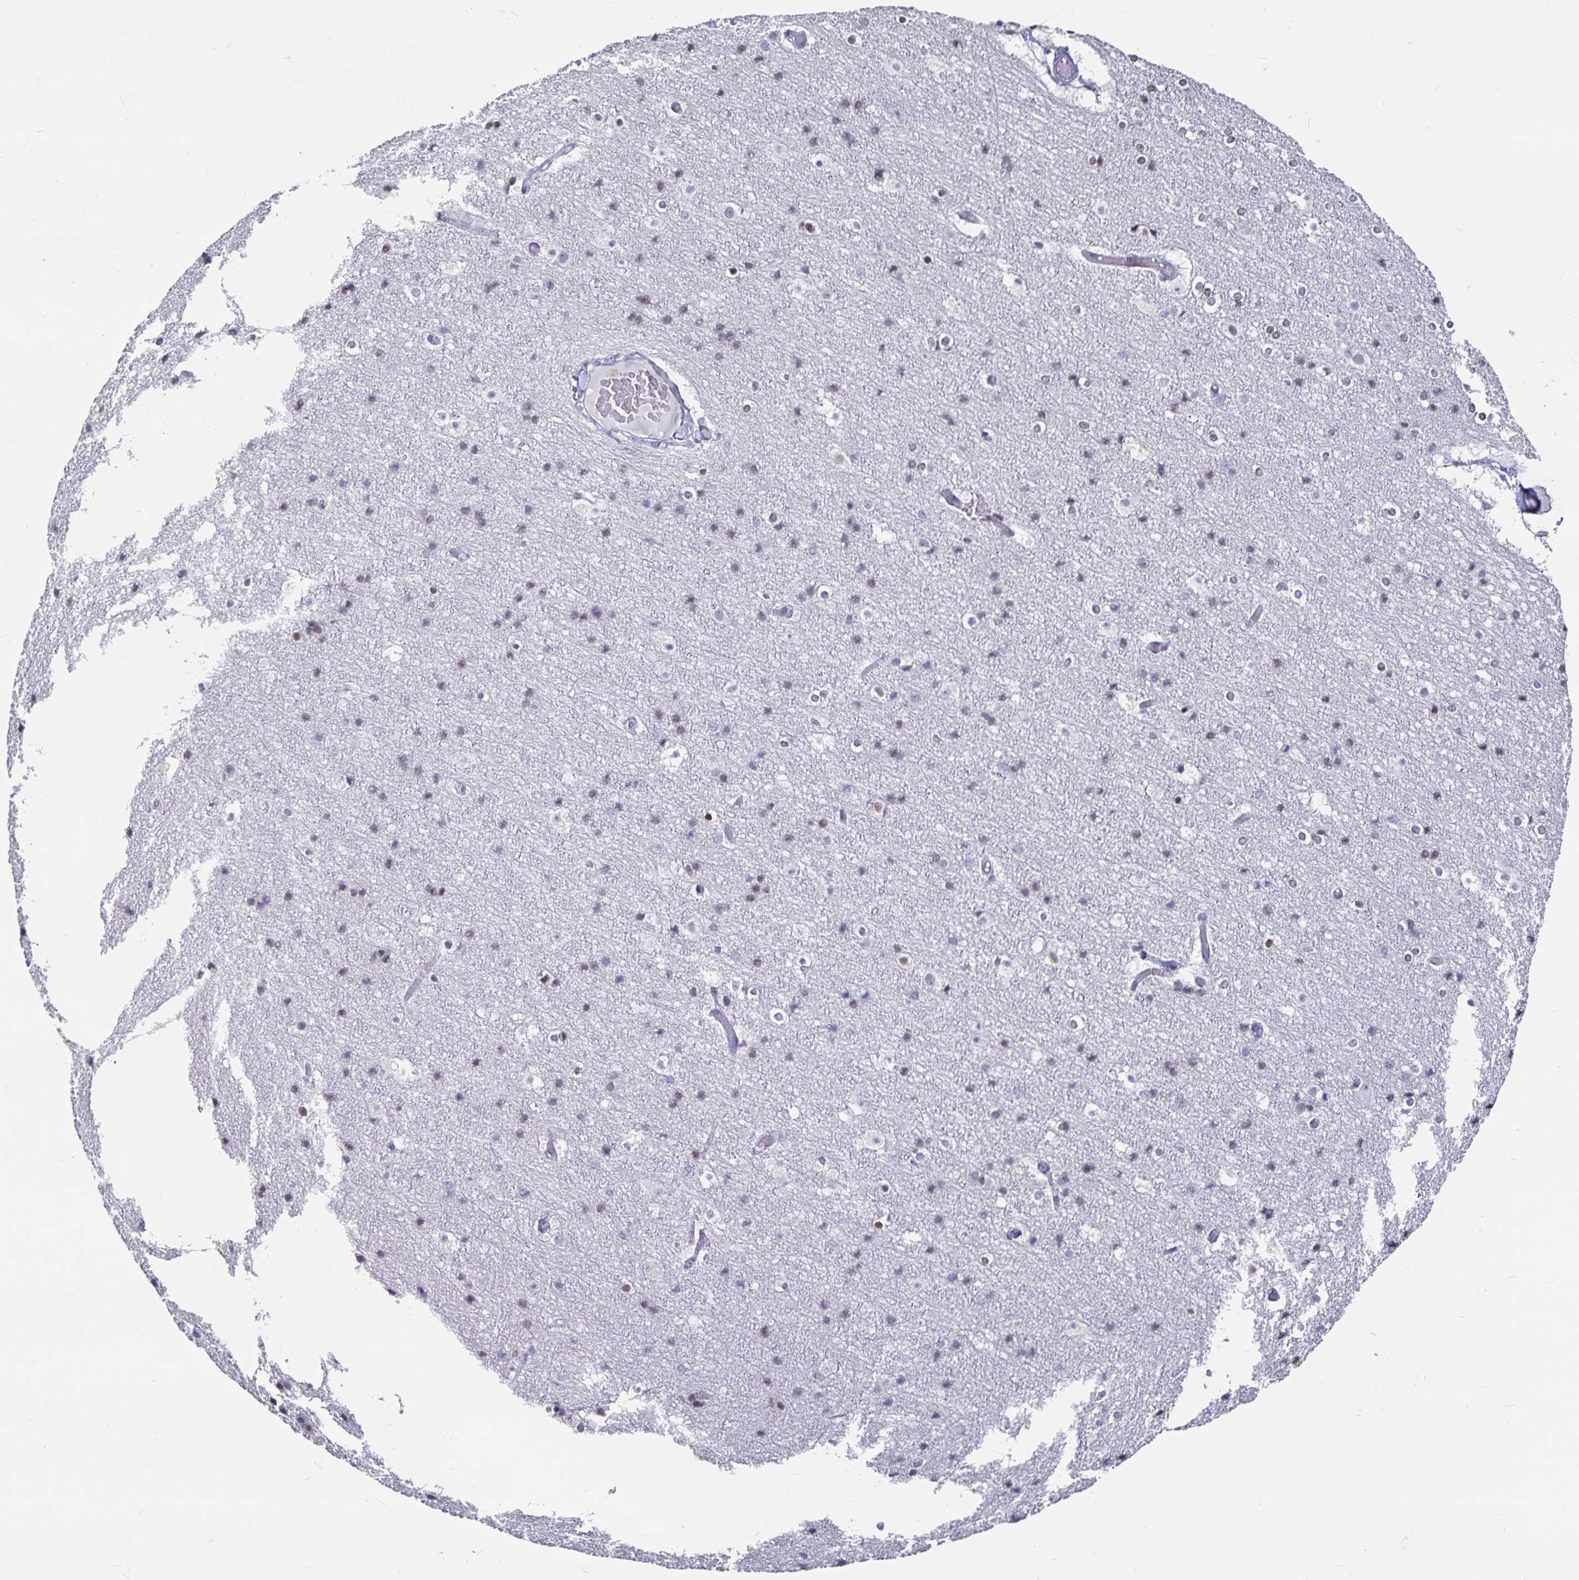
{"staining": {"intensity": "negative", "quantity": "none", "location": "none"}, "tissue": "cerebral cortex", "cell_type": "Endothelial cells", "image_type": "normal", "snomed": [{"axis": "morphology", "description": "Normal tissue, NOS"}, {"axis": "topography", "description": "Cerebral cortex"}], "caption": "Immunohistochemistry (IHC) image of unremarkable cerebral cortex: human cerebral cortex stained with DAB shows no significant protein staining in endothelial cells. (Immunohistochemistry (IHC), brightfield microscopy, high magnification).", "gene": "OLIG2", "patient": {"sex": "female", "age": 52}}